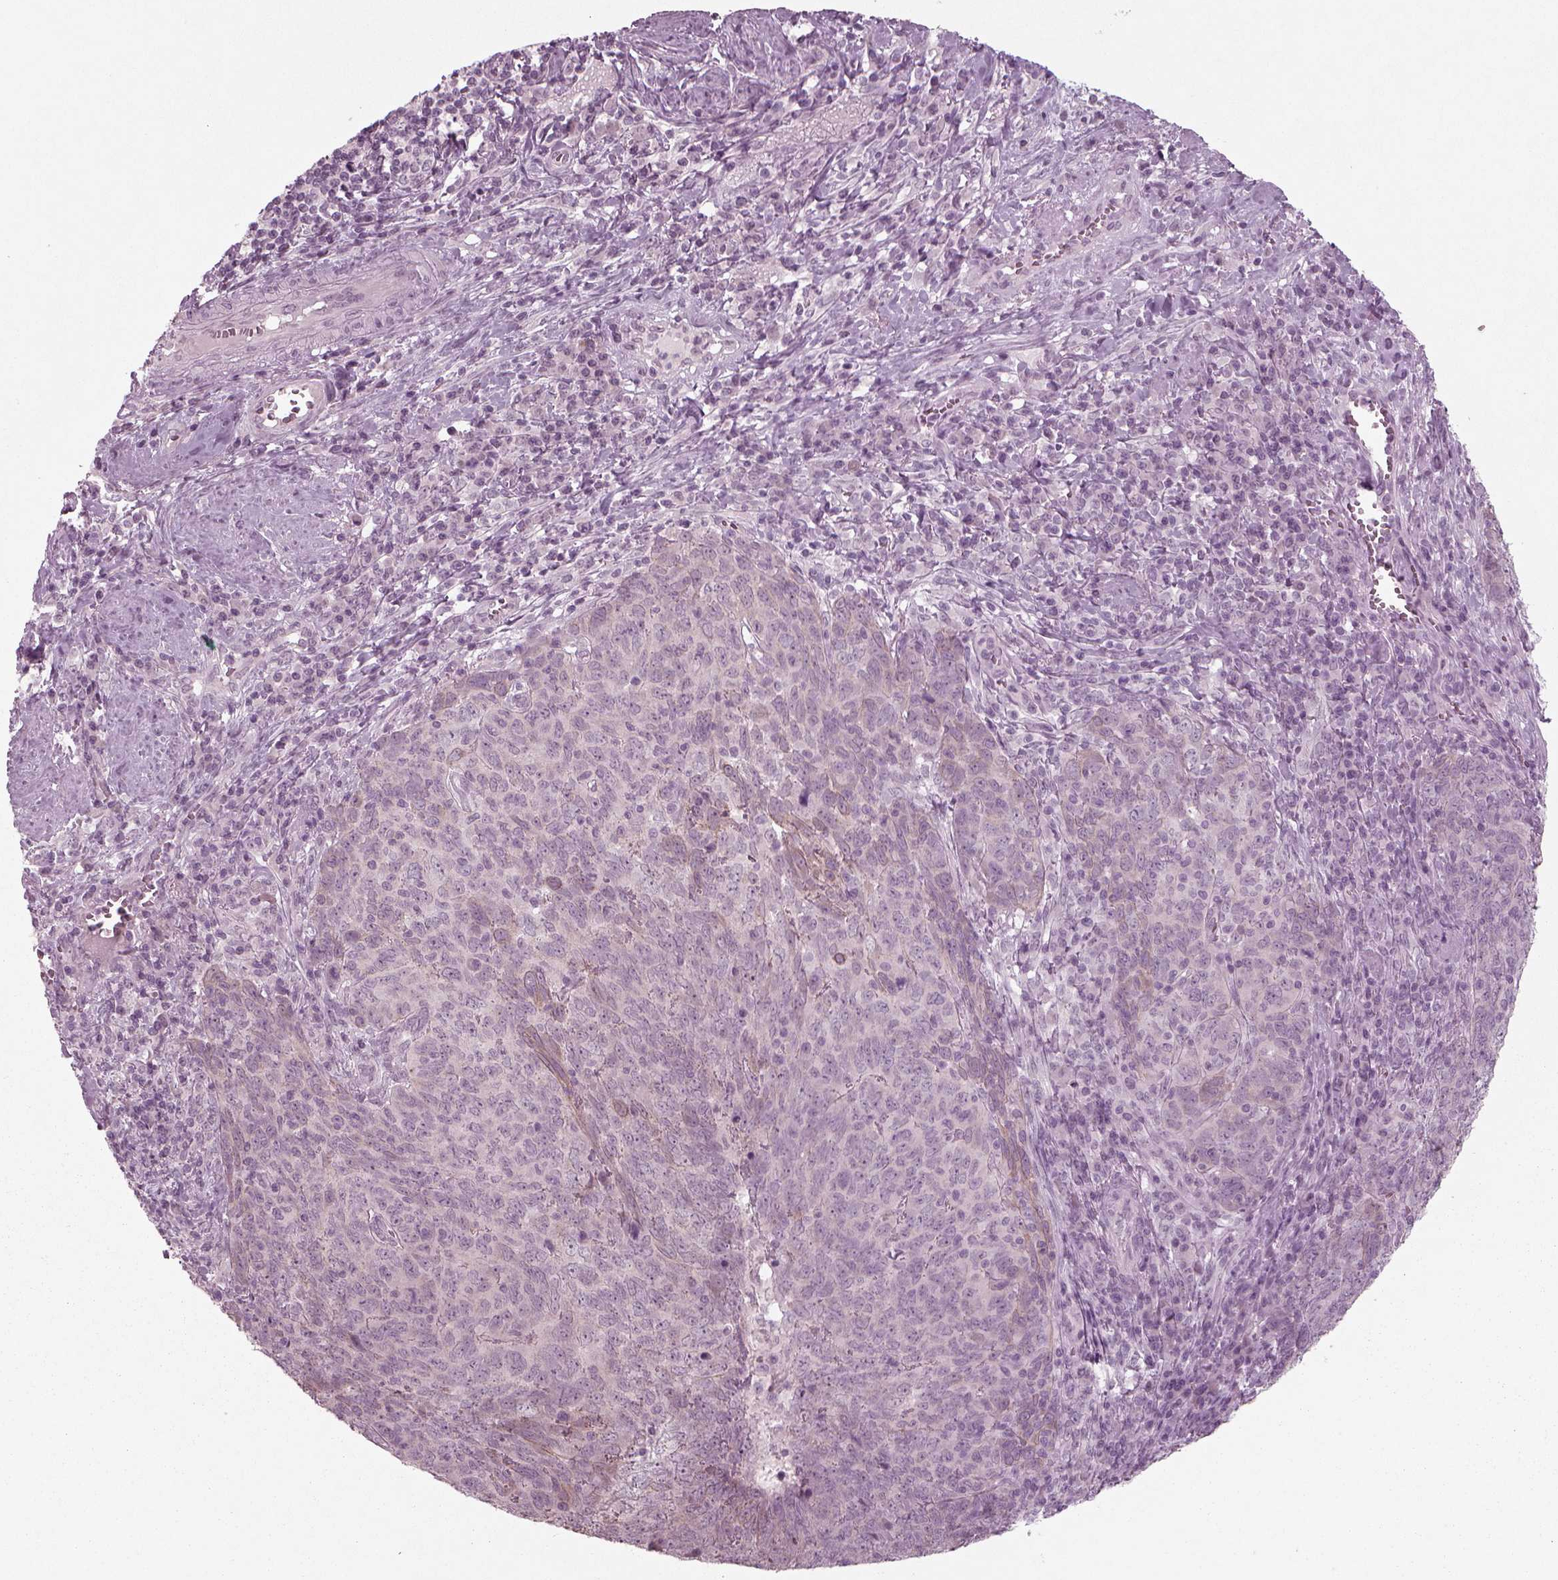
{"staining": {"intensity": "weak", "quantity": "<25%", "location": "cytoplasmic/membranous"}, "tissue": "skin cancer", "cell_type": "Tumor cells", "image_type": "cancer", "snomed": [{"axis": "morphology", "description": "Squamous cell carcinoma, NOS"}, {"axis": "topography", "description": "Skin"}, {"axis": "topography", "description": "Anal"}], "caption": "The image shows no significant positivity in tumor cells of squamous cell carcinoma (skin). (Immunohistochemistry (ihc), brightfield microscopy, high magnification).", "gene": "MGAT4D", "patient": {"sex": "female", "age": 51}}